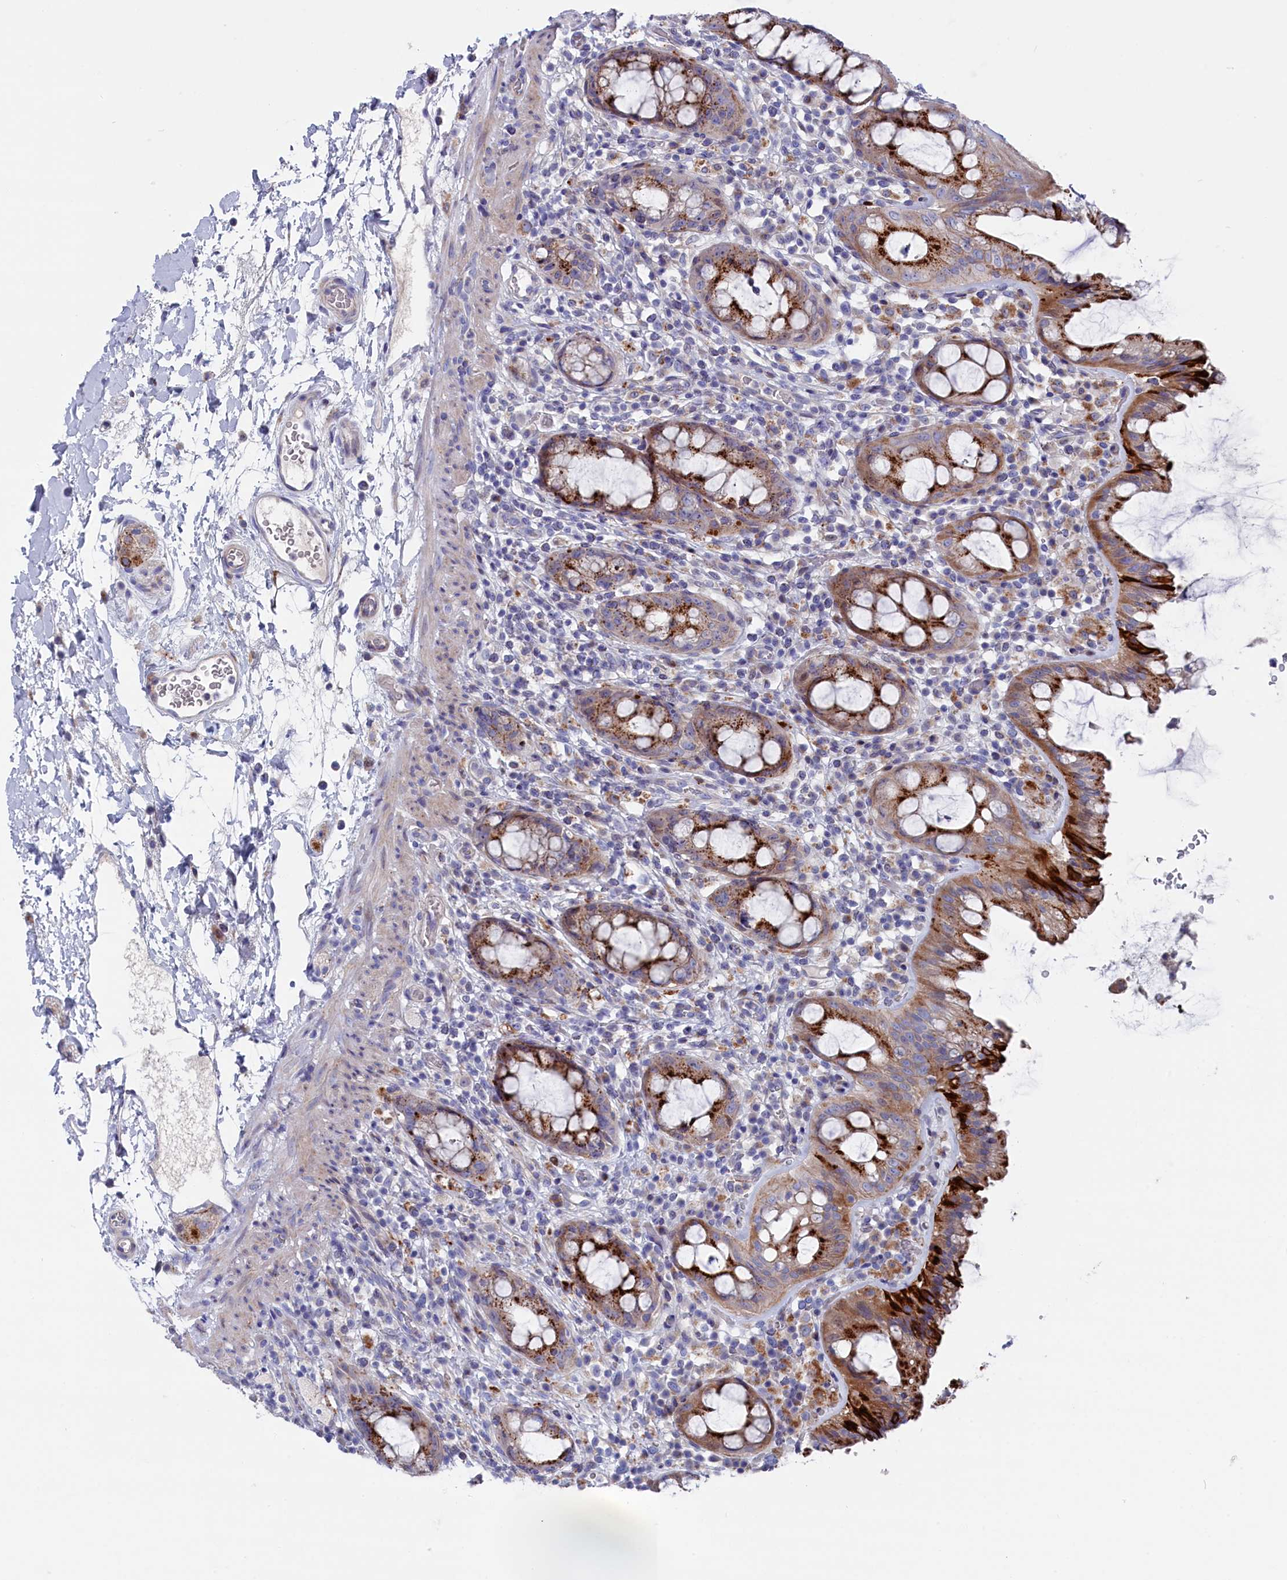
{"staining": {"intensity": "moderate", "quantity": ">75%", "location": "cytoplasmic/membranous"}, "tissue": "rectum", "cell_type": "Glandular cells", "image_type": "normal", "snomed": [{"axis": "morphology", "description": "Normal tissue, NOS"}, {"axis": "topography", "description": "Rectum"}], "caption": "A medium amount of moderate cytoplasmic/membranous positivity is identified in about >75% of glandular cells in normal rectum.", "gene": "NUDT7", "patient": {"sex": "female", "age": 57}}